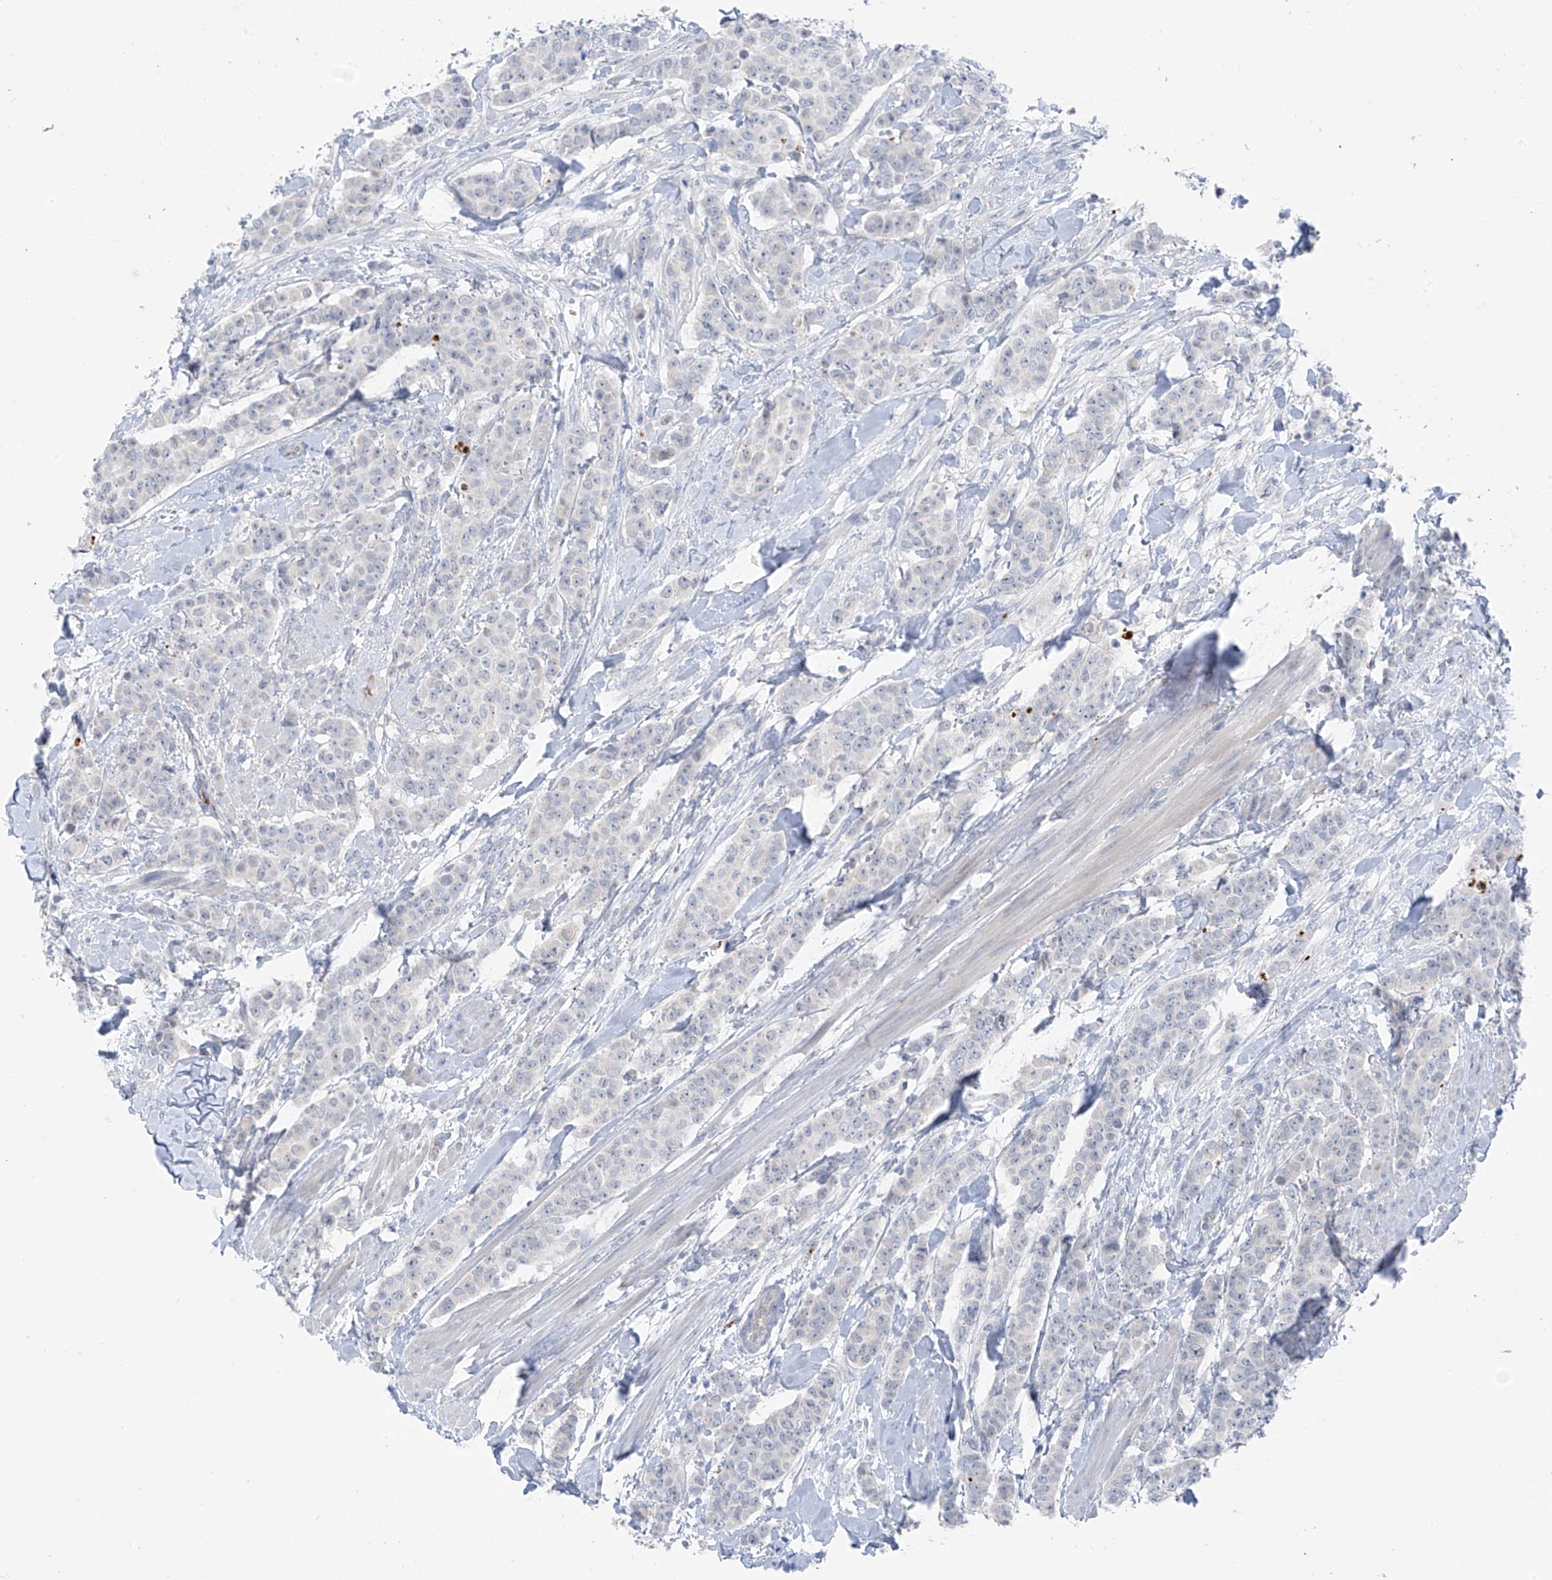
{"staining": {"intensity": "negative", "quantity": "none", "location": "none"}, "tissue": "breast cancer", "cell_type": "Tumor cells", "image_type": "cancer", "snomed": [{"axis": "morphology", "description": "Duct carcinoma"}, {"axis": "topography", "description": "Breast"}], "caption": "Tumor cells are negative for brown protein staining in breast infiltrating ductal carcinoma. (Brightfield microscopy of DAB immunohistochemistry (IHC) at high magnification).", "gene": "ZNF793", "patient": {"sex": "female", "age": 40}}